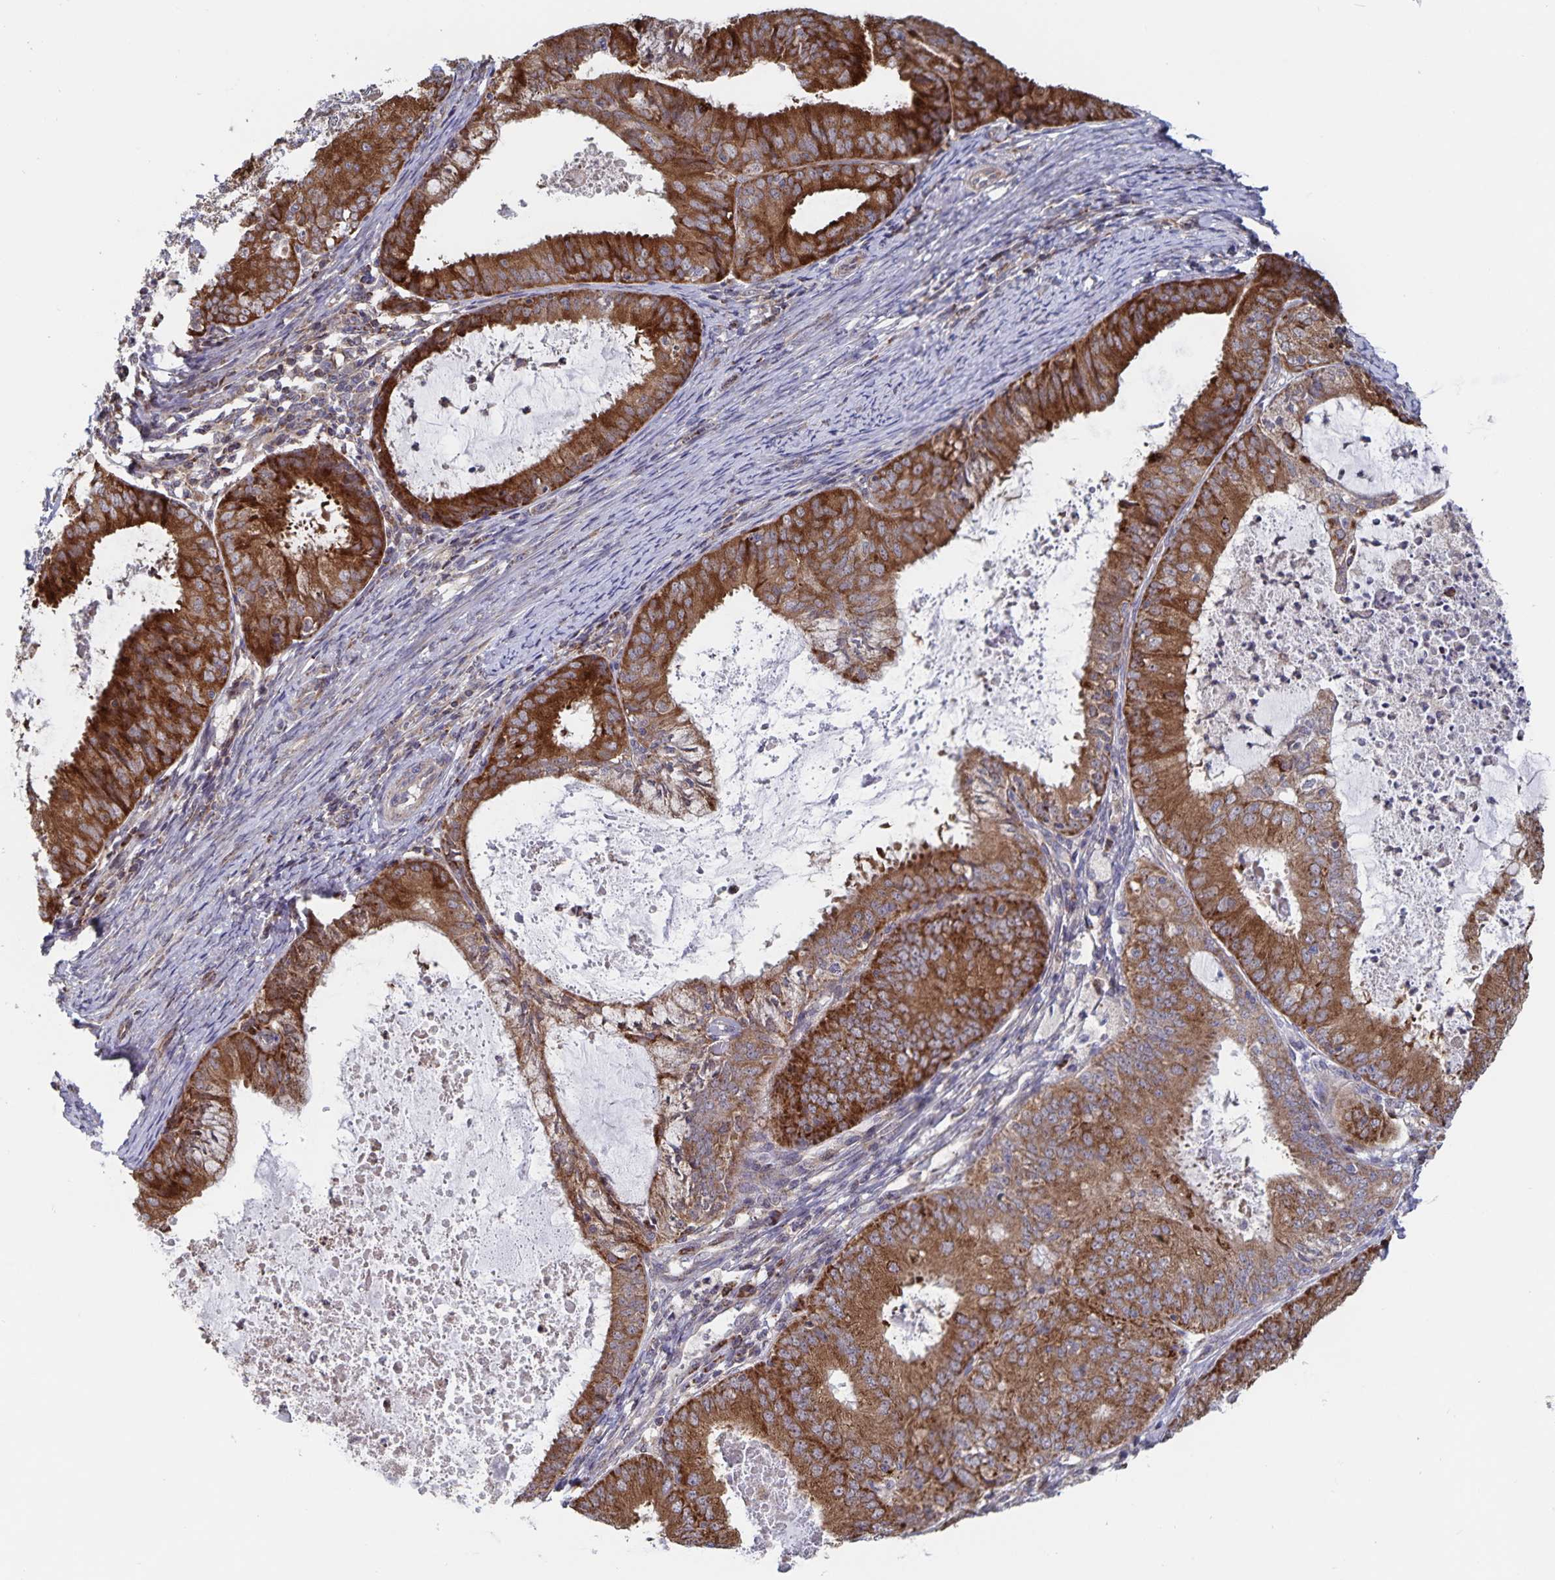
{"staining": {"intensity": "strong", "quantity": ">75%", "location": "cytoplasmic/membranous"}, "tissue": "endometrial cancer", "cell_type": "Tumor cells", "image_type": "cancer", "snomed": [{"axis": "morphology", "description": "Adenocarcinoma, NOS"}, {"axis": "topography", "description": "Endometrium"}], "caption": "There is high levels of strong cytoplasmic/membranous staining in tumor cells of endometrial cancer, as demonstrated by immunohistochemical staining (brown color).", "gene": "ACACA", "patient": {"sex": "female", "age": 57}}